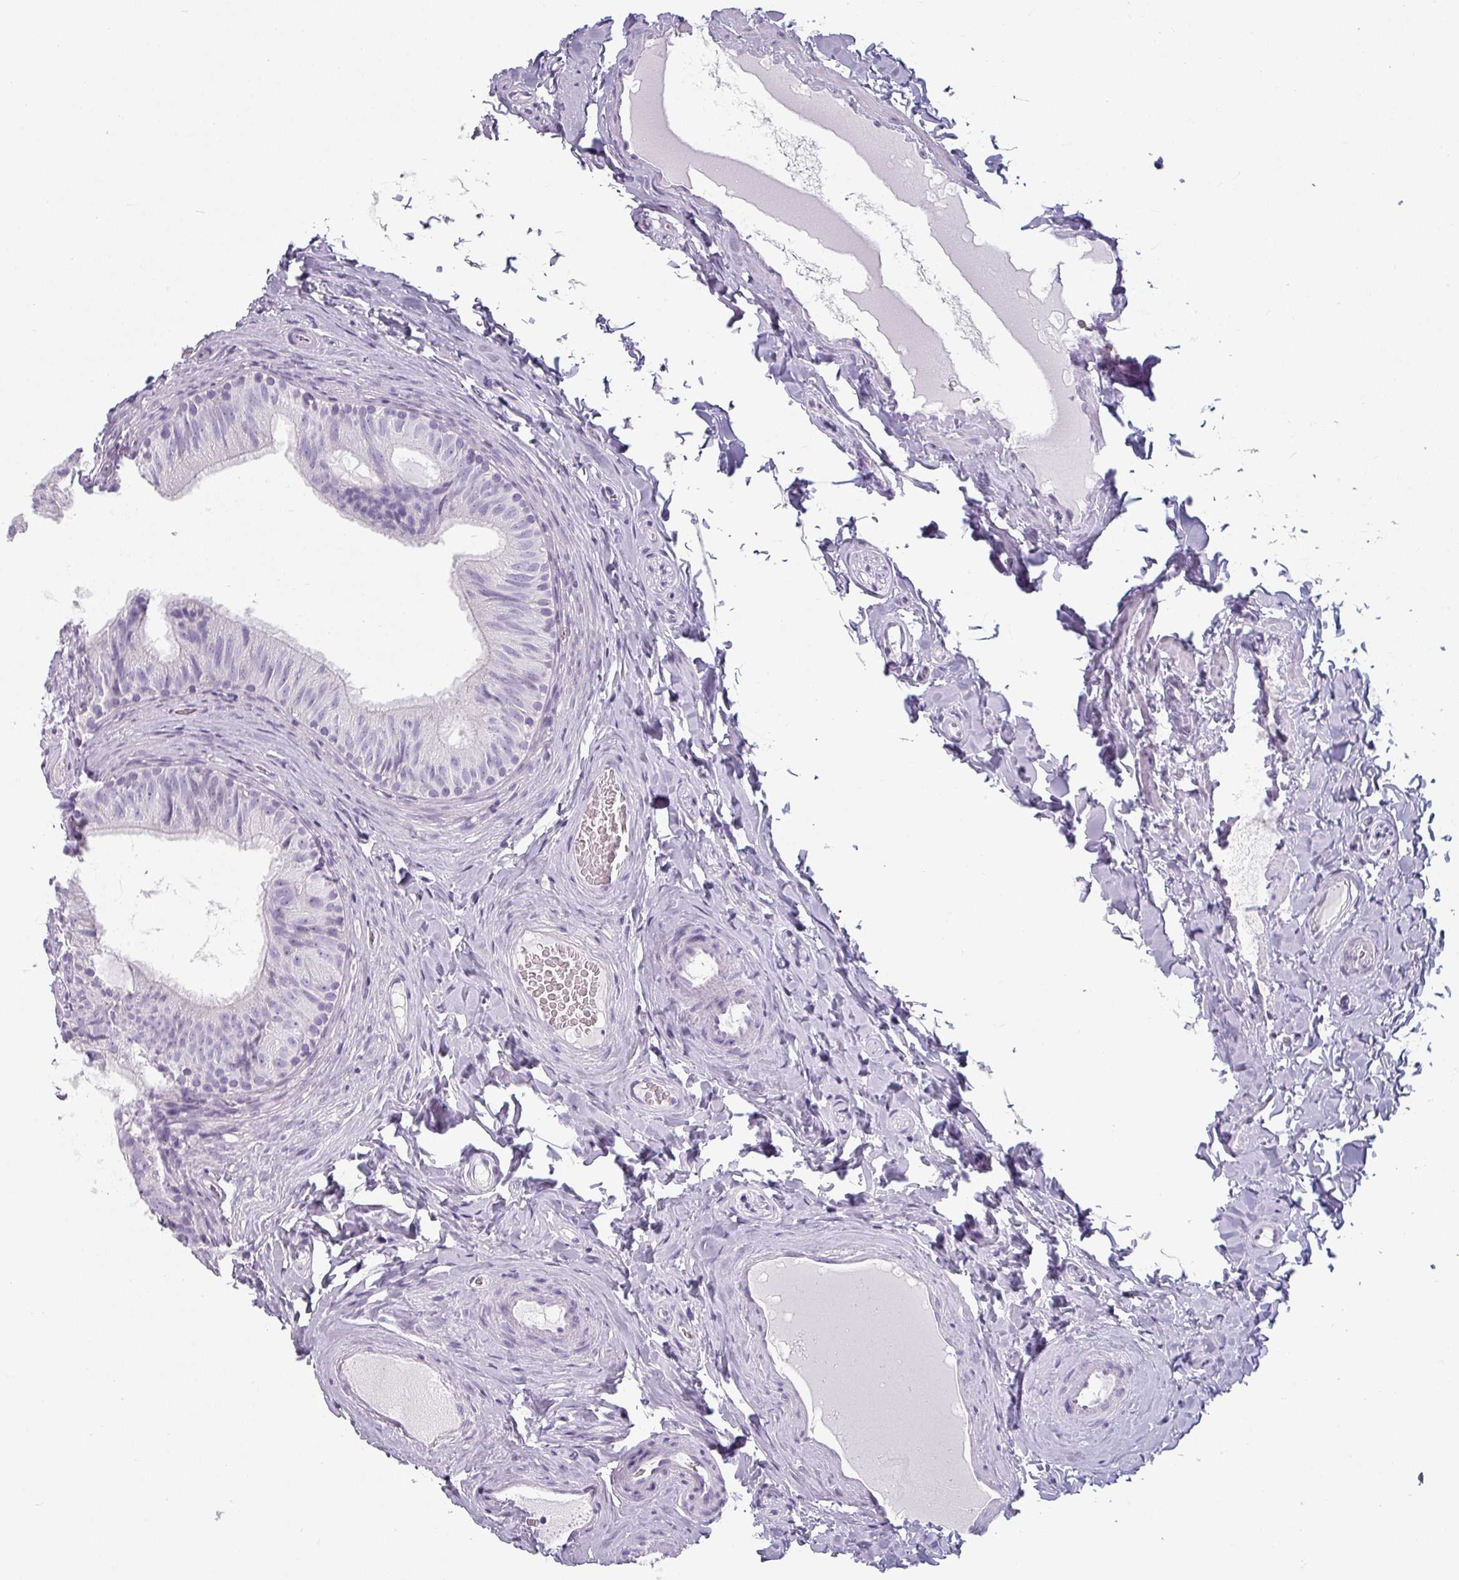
{"staining": {"intensity": "negative", "quantity": "none", "location": "none"}, "tissue": "epididymis", "cell_type": "Glandular cells", "image_type": "normal", "snomed": [{"axis": "morphology", "description": "Normal tissue, NOS"}, {"axis": "topography", "description": "Epididymis"}], "caption": "The histopathology image reveals no significant expression in glandular cells of epididymis.", "gene": "SFTPA1", "patient": {"sex": "male", "age": 34}}